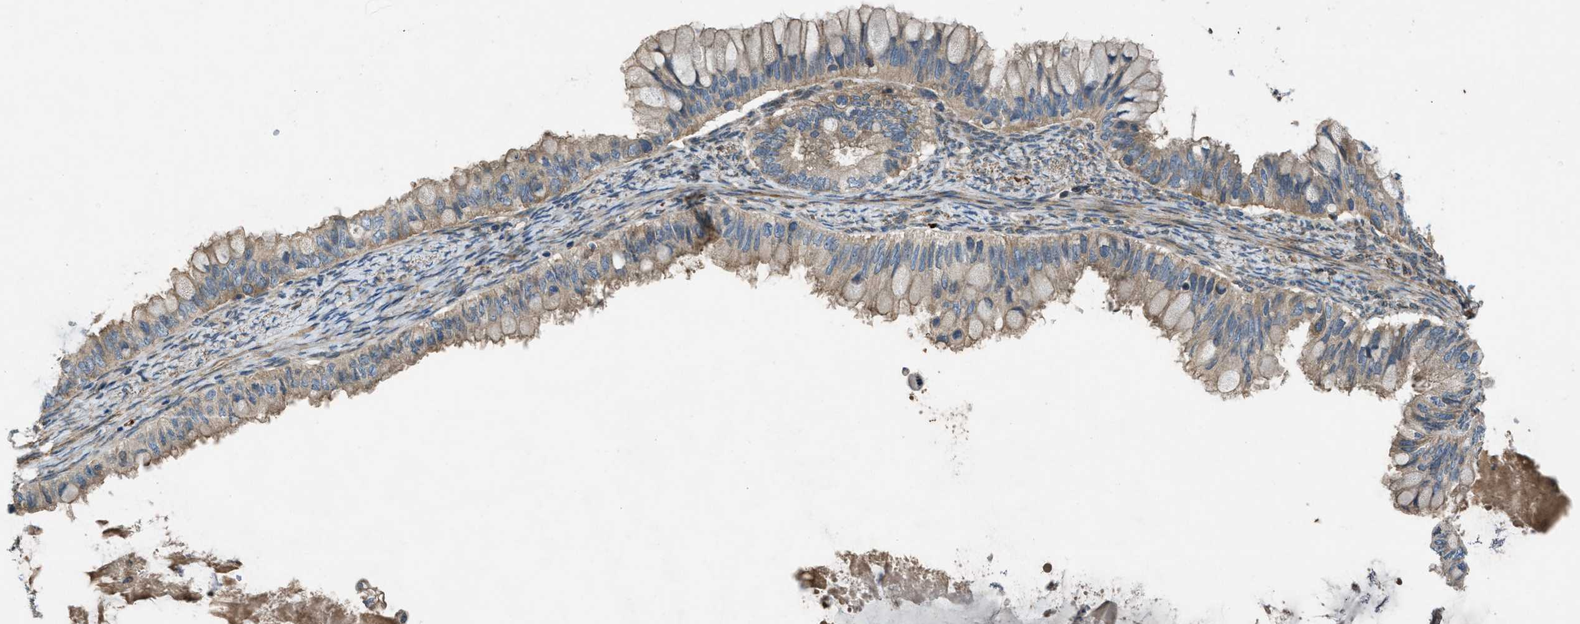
{"staining": {"intensity": "weak", "quantity": ">75%", "location": "cytoplasmic/membranous"}, "tissue": "ovarian cancer", "cell_type": "Tumor cells", "image_type": "cancer", "snomed": [{"axis": "morphology", "description": "Cystadenocarcinoma, mucinous, NOS"}, {"axis": "topography", "description": "Ovary"}], "caption": "Protein staining demonstrates weak cytoplasmic/membranous staining in approximately >75% of tumor cells in ovarian cancer. (Stains: DAB (3,3'-diaminobenzidine) in brown, nuclei in blue, Microscopy: brightfield microscopy at high magnification).", "gene": "VEZT", "patient": {"sex": "female", "age": 80}}